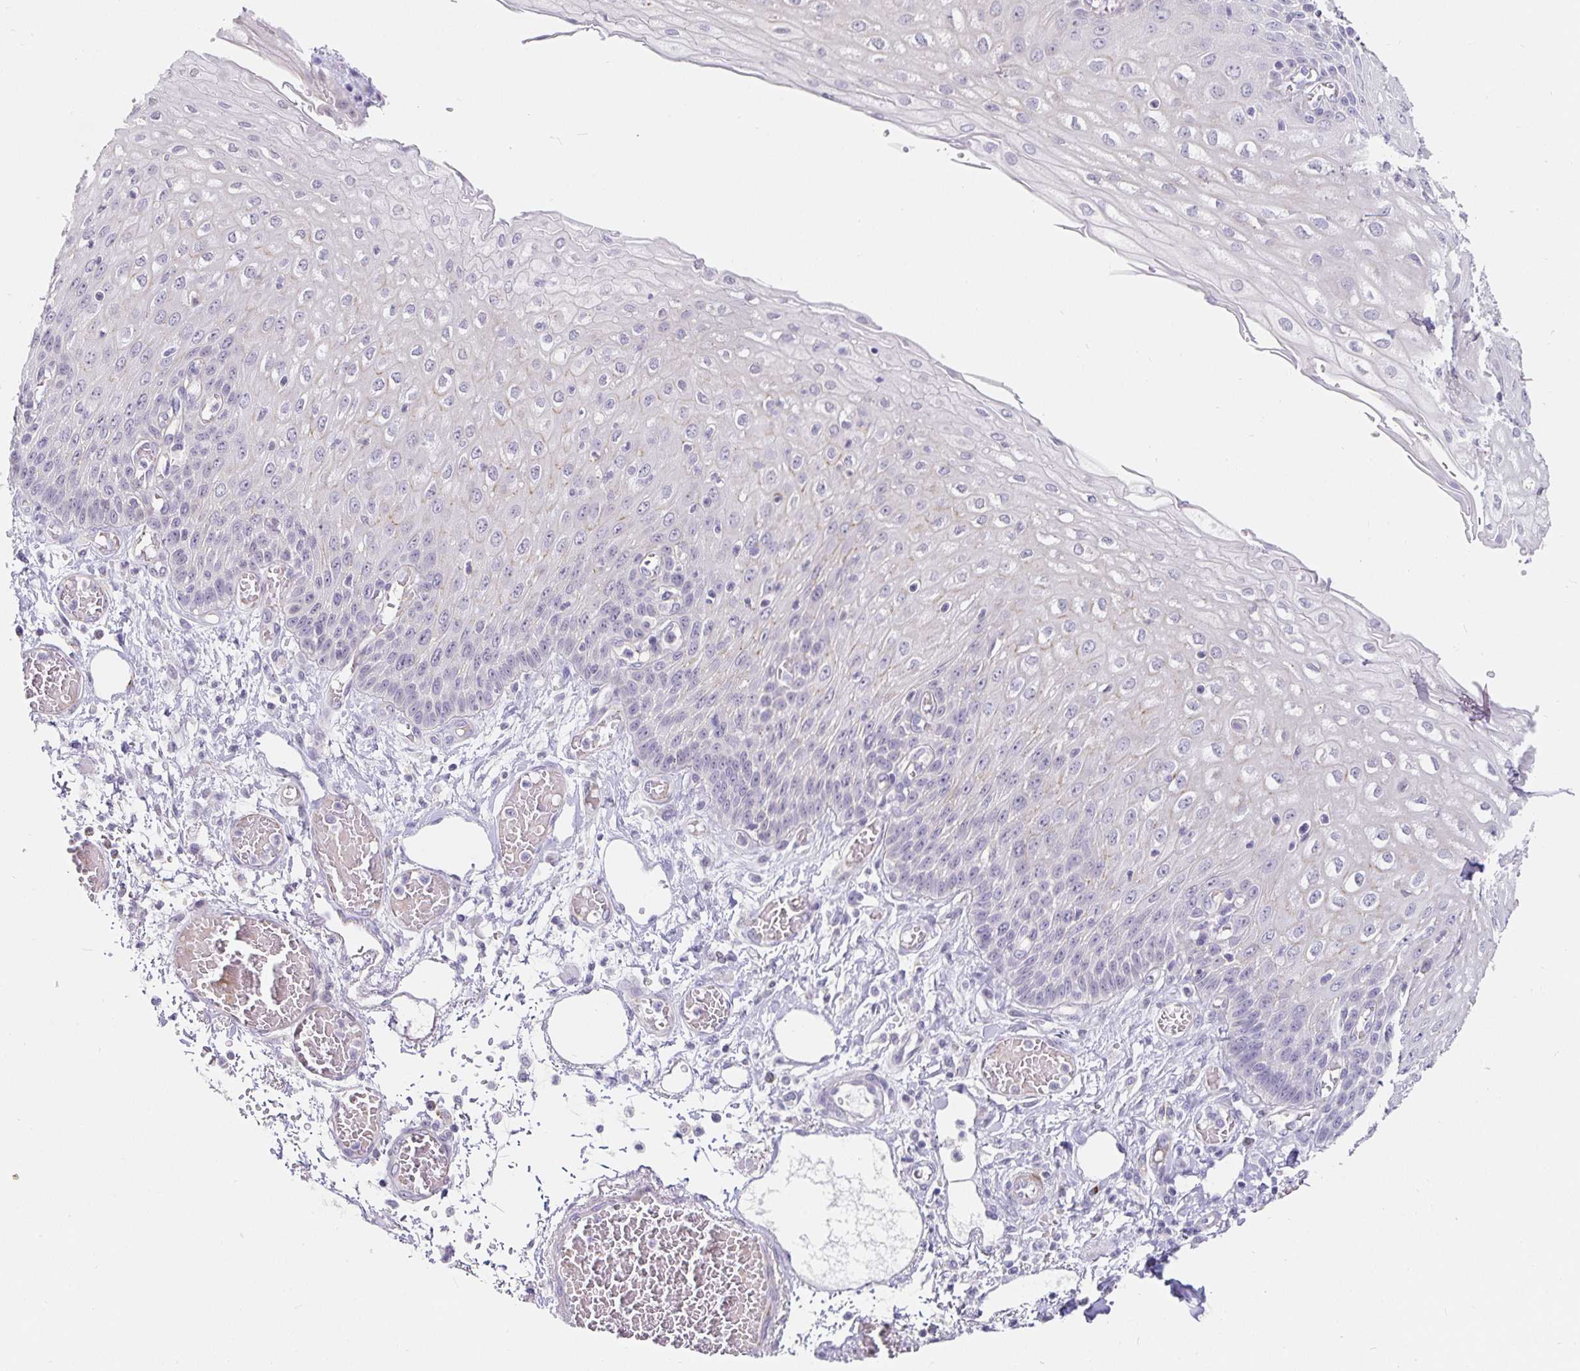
{"staining": {"intensity": "negative", "quantity": "none", "location": "none"}, "tissue": "esophagus", "cell_type": "Squamous epithelial cells", "image_type": "normal", "snomed": [{"axis": "morphology", "description": "Normal tissue, NOS"}, {"axis": "morphology", "description": "Adenocarcinoma, NOS"}, {"axis": "topography", "description": "Esophagus"}], "caption": "Micrograph shows no significant protein expression in squamous epithelial cells of unremarkable esophagus. The staining was performed using DAB (3,3'-diaminobenzidine) to visualize the protein expression in brown, while the nuclei were stained in blue with hematoxylin (Magnification: 20x).", "gene": "PDX1", "patient": {"sex": "male", "age": 81}}